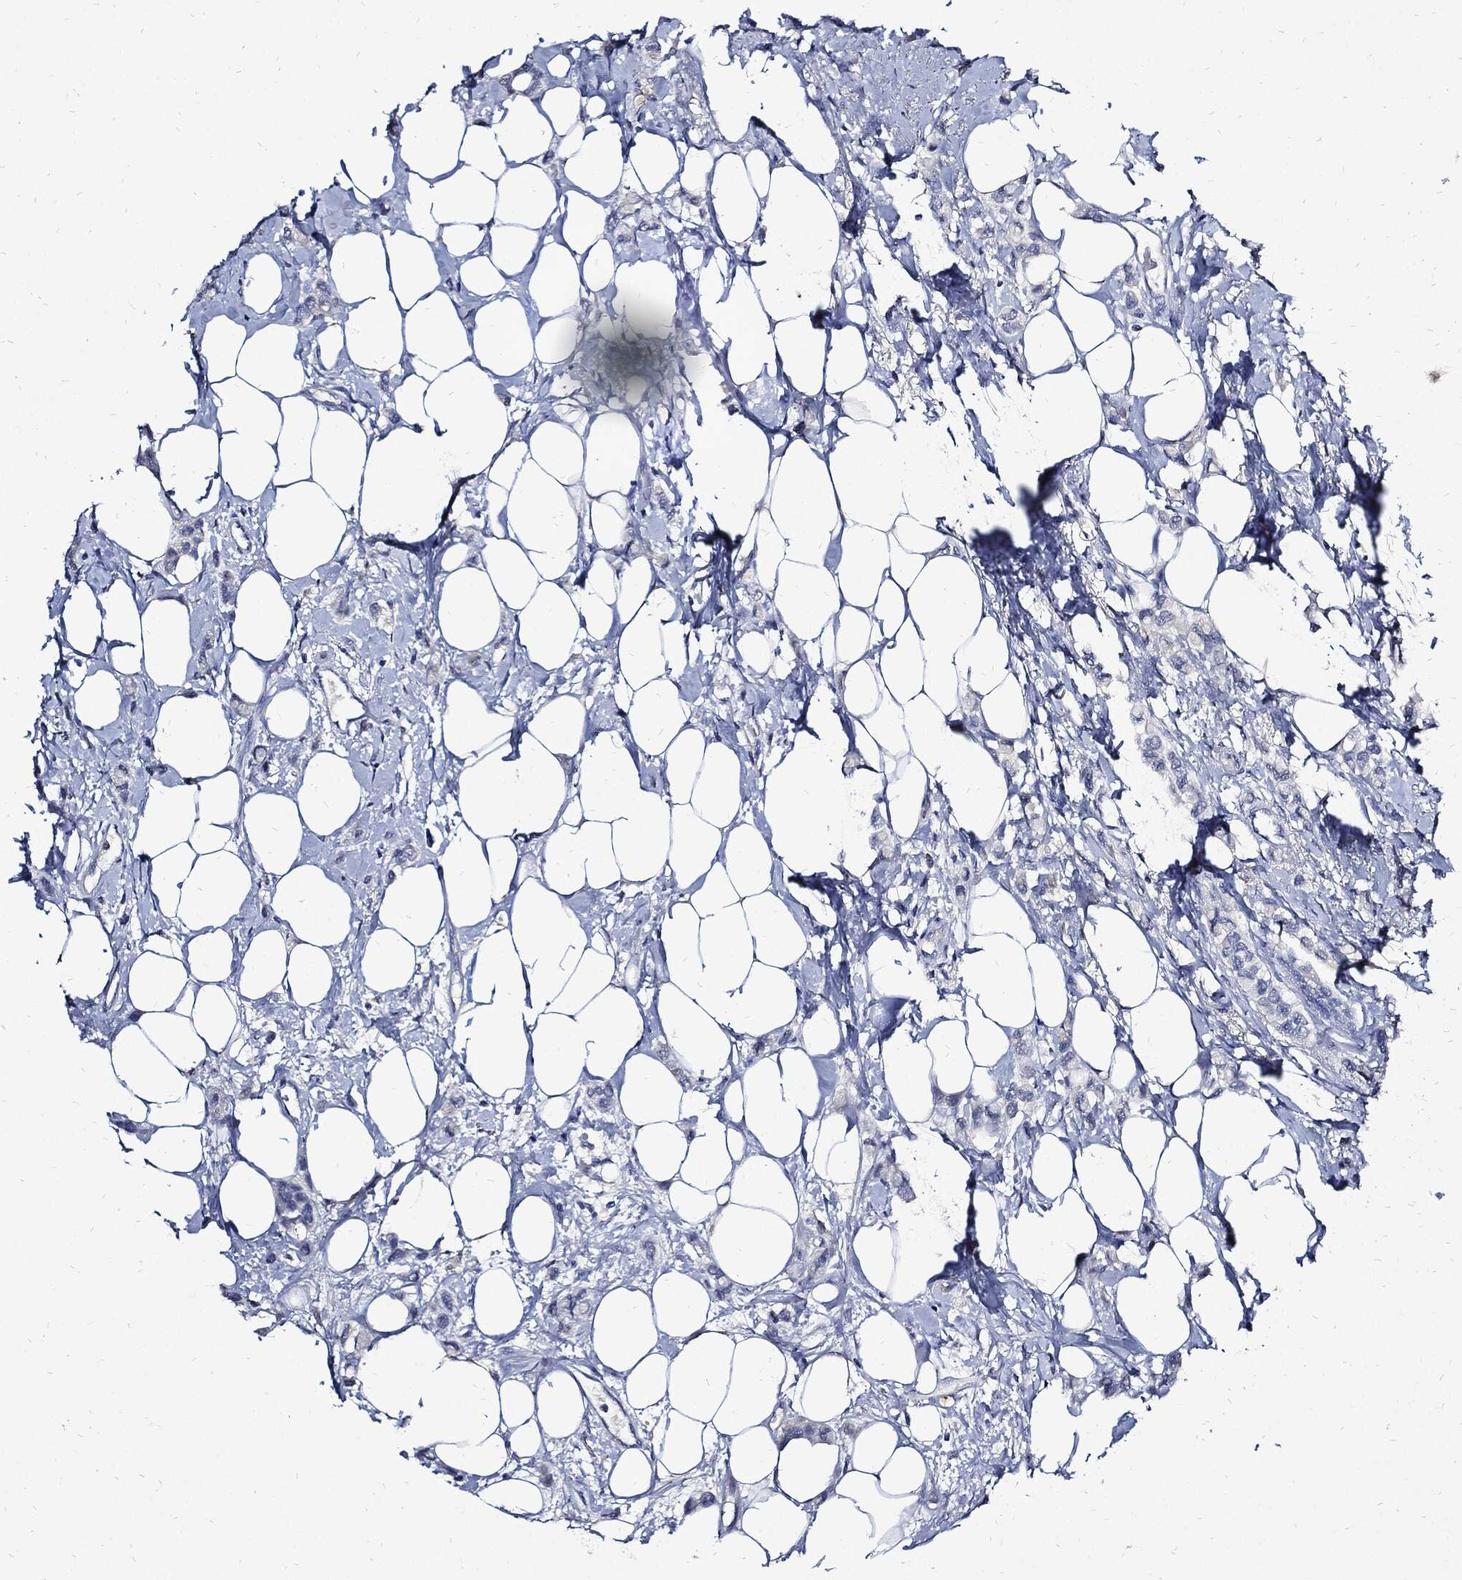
{"staining": {"intensity": "negative", "quantity": "none", "location": "none"}, "tissue": "breast cancer", "cell_type": "Tumor cells", "image_type": "cancer", "snomed": [{"axis": "morphology", "description": "Lobular carcinoma"}, {"axis": "topography", "description": "Breast"}], "caption": "Immunohistochemistry image of breast cancer (lobular carcinoma) stained for a protein (brown), which shows no expression in tumor cells.", "gene": "CPE", "patient": {"sex": "female", "age": 66}}